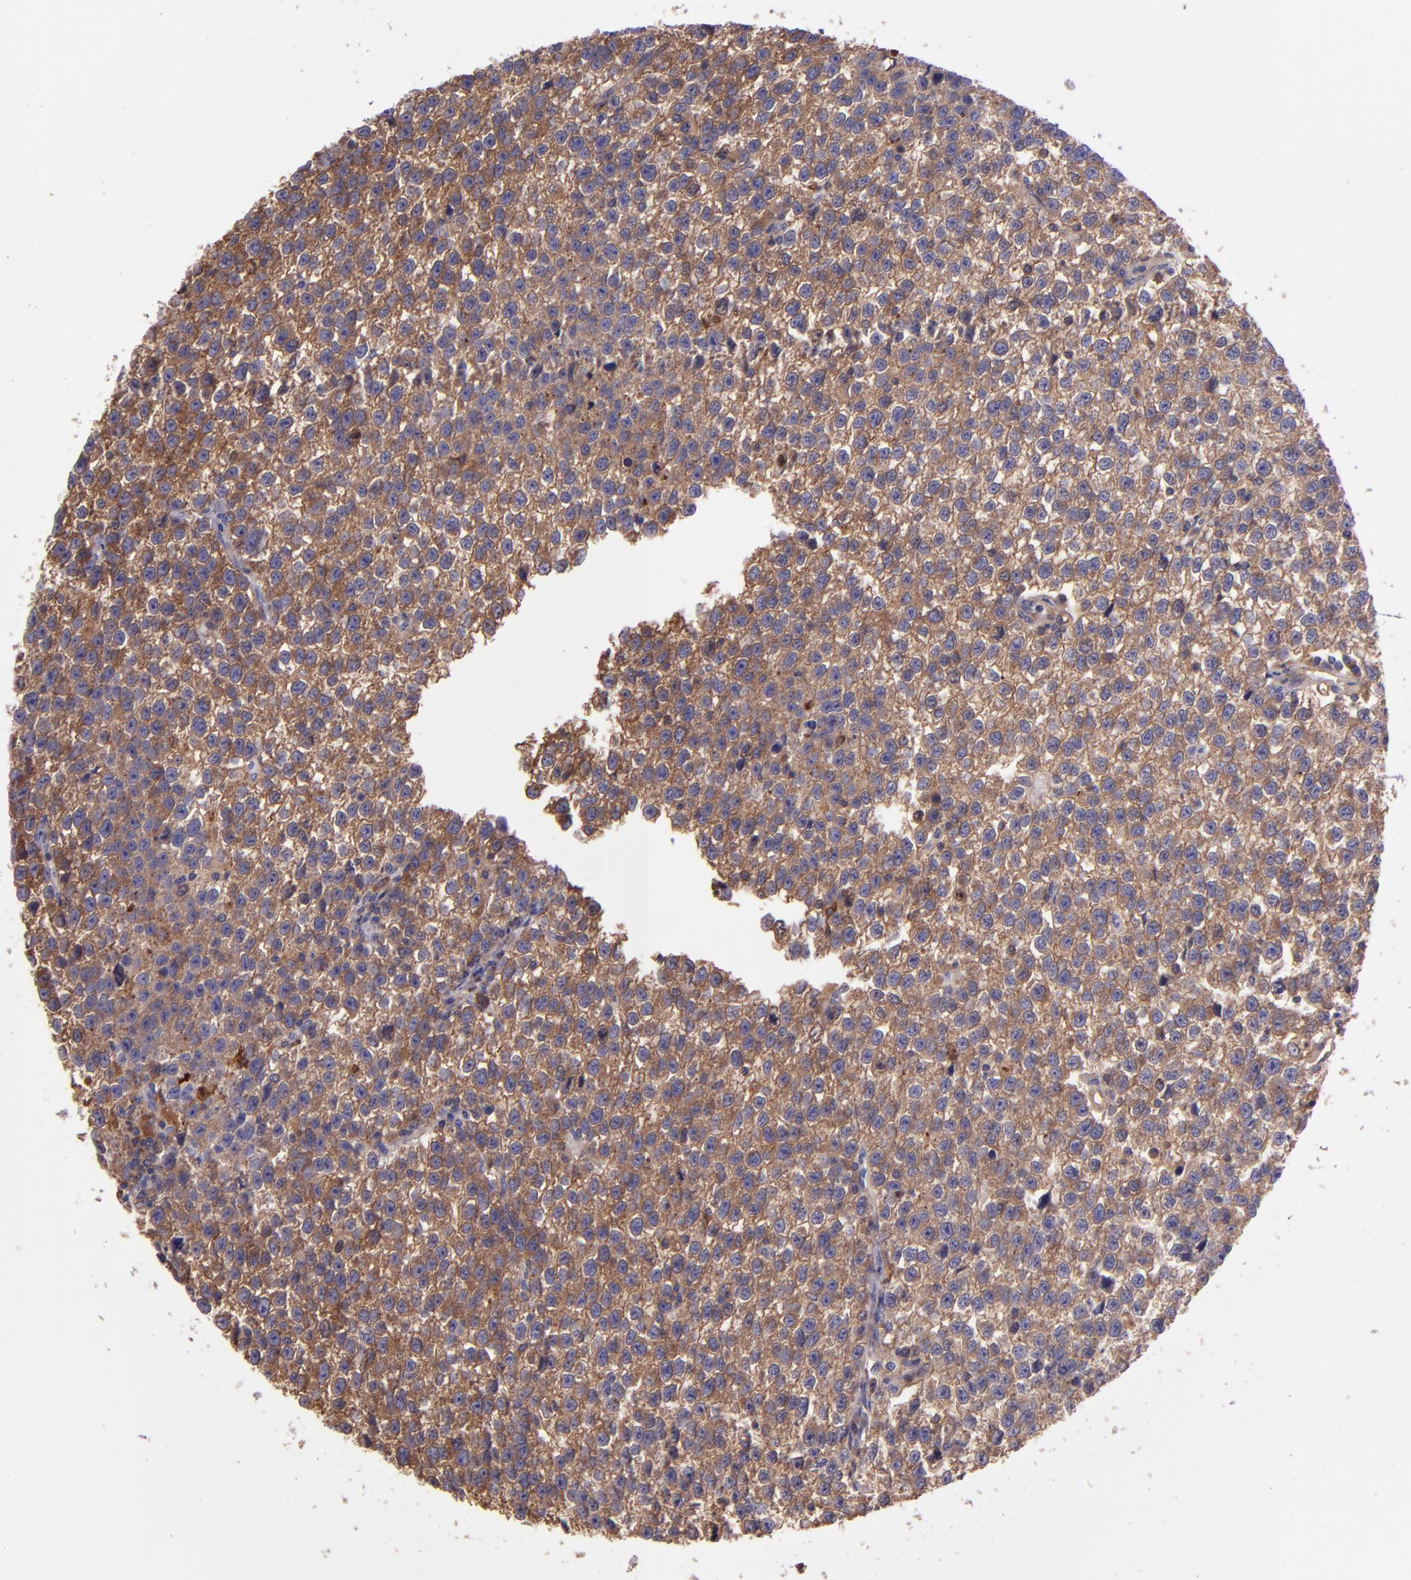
{"staining": {"intensity": "moderate", "quantity": ">75%", "location": "cytoplasmic/membranous"}, "tissue": "testis cancer", "cell_type": "Tumor cells", "image_type": "cancer", "snomed": [{"axis": "morphology", "description": "Seminoma, NOS"}, {"axis": "topography", "description": "Testis"}], "caption": "This is a micrograph of IHC staining of seminoma (testis), which shows moderate staining in the cytoplasmic/membranous of tumor cells.", "gene": "WASHC1", "patient": {"sex": "male", "age": 35}}